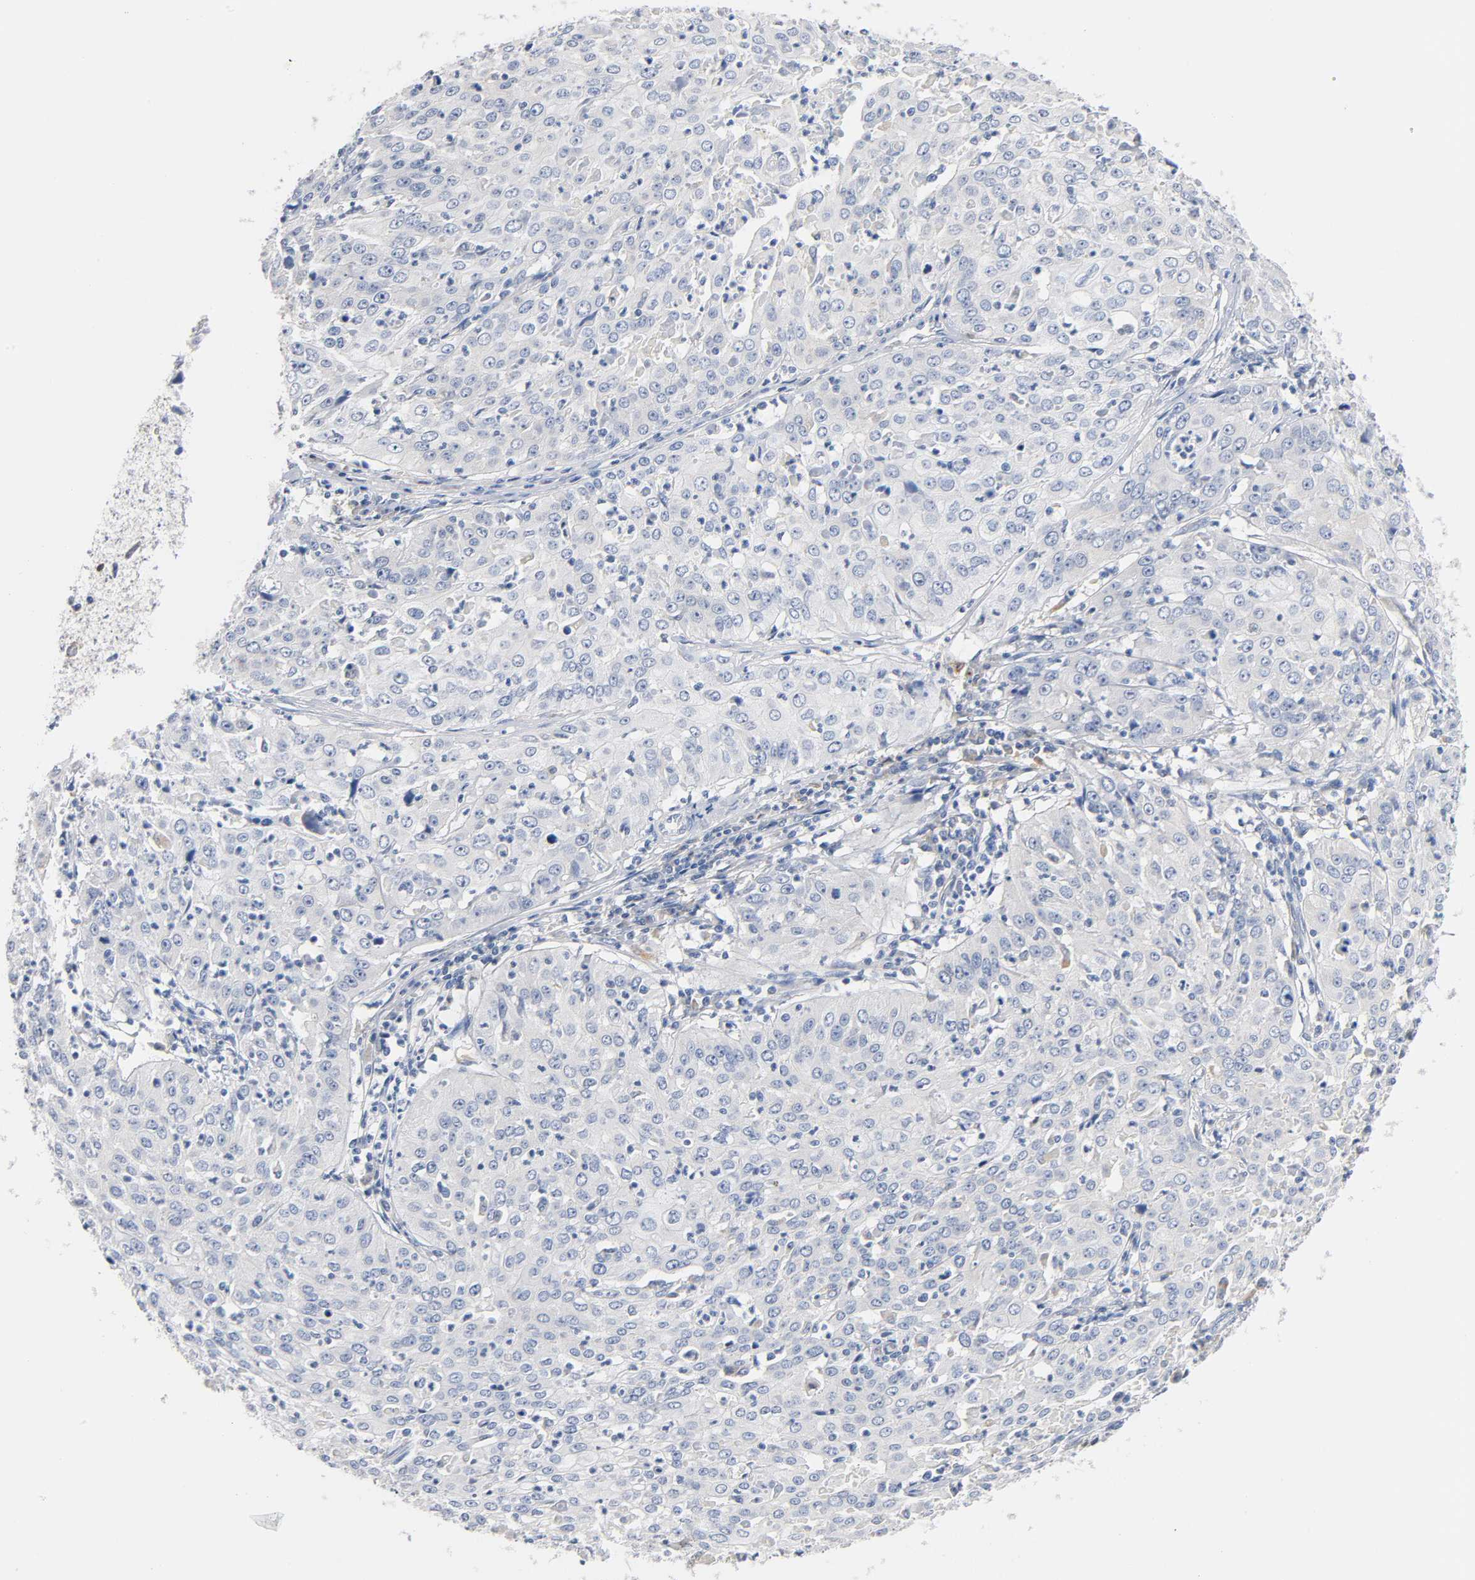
{"staining": {"intensity": "negative", "quantity": "none", "location": "none"}, "tissue": "cervical cancer", "cell_type": "Tumor cells", "image_type": "cancer", "snomed": [{"axis": "morphology", "description": "Squamous cell carcinoma, NOS"}, {"axis": "topography", "description": "Cervix"}], "caption": "Human squamous cell carcinoma (cervical) stained for a protein using immunohistochemistry (IHC) displays no expression in tumor cells.", "gene": "MALT1", "patient": {"sex": "female", "age": 39}}